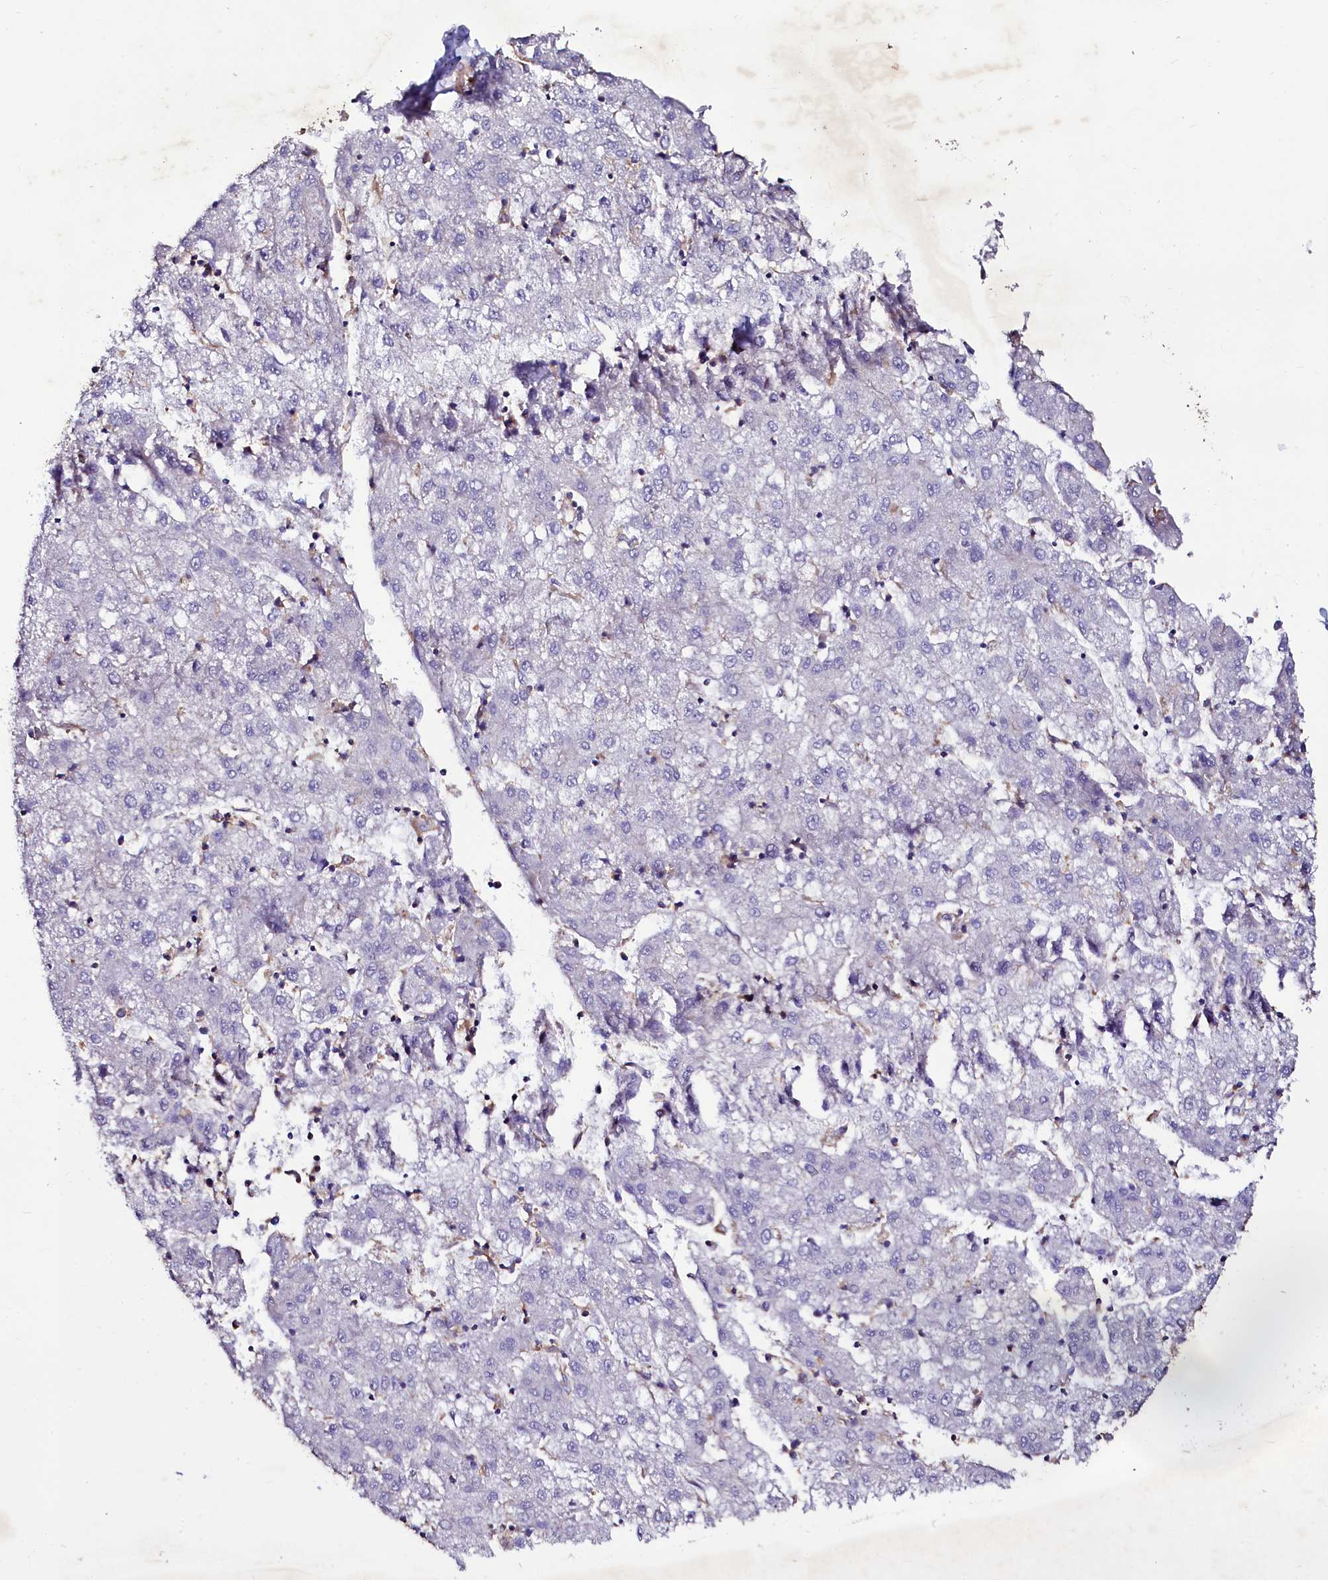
{"staining": {"intensity": "negative", "quantity": "none", "location": "none"}, "tissue": "liver cancer", "cell_type": "Tumor cells", "image_type": "cancer", "snomed": [{"axis": "morphology", "description": "Carcinoma, Hepatocellular, NOS"}, {"axis": "topography", "description": "Liver"}], "caption": "Liver hepatocellular carcinoma was stained to show a protein in brown. There is no significant expression in tumor cells.", "gene": "SELENOT", "patient": {"sex": "male", "age": 72}}